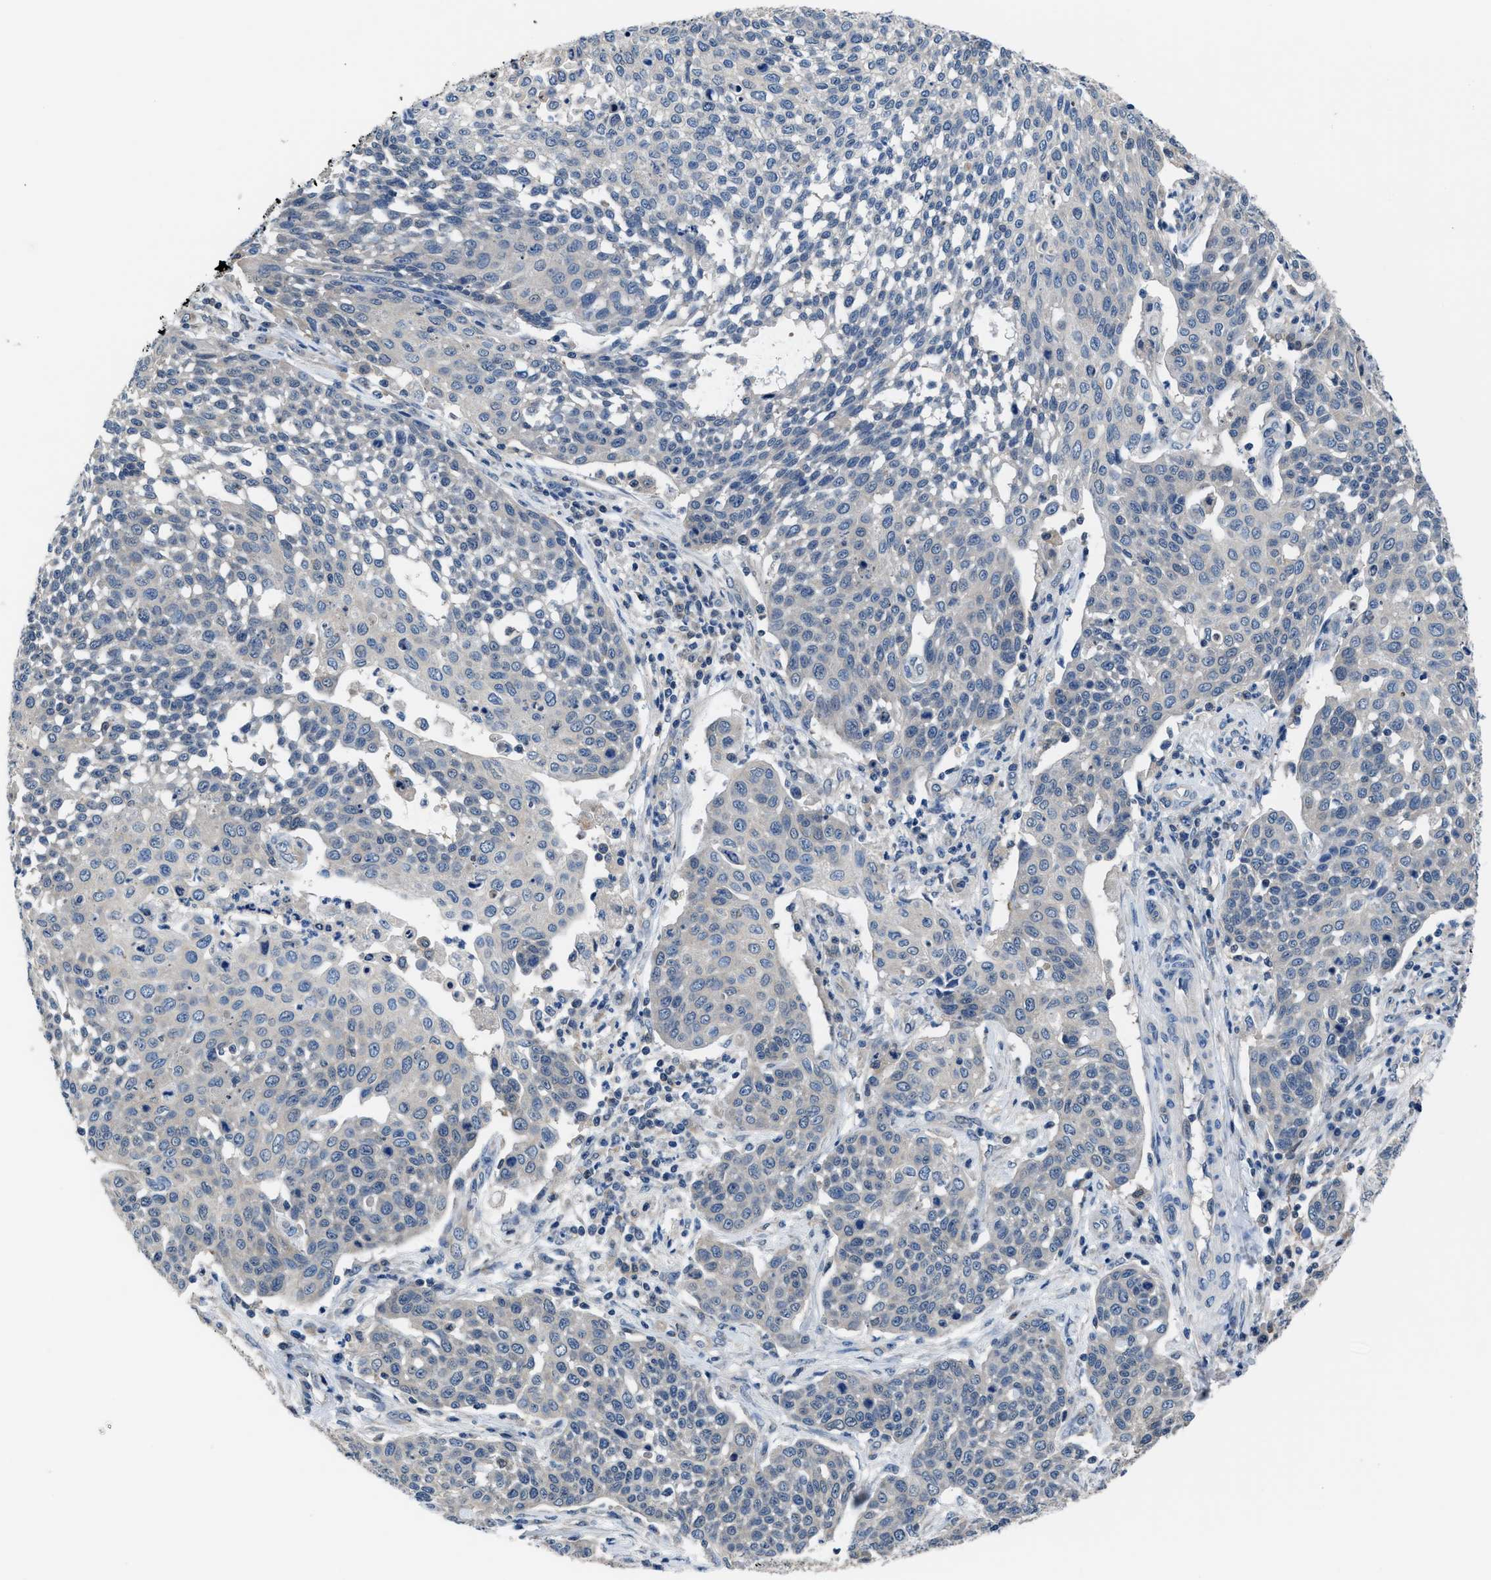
{"staining": {"intensity": "negative", "quantity": "none", "location": "none"}, "tissue": "cervical cancer", "cell_type": "Tumor cells", "image_type": "cancer", "snomed": [{"axis": "morphology", "description": "Squamous cell carcinoma, NOS"}, {"axis": "topography", "description": "Cervix"}], "caption": "This is an IHC photomicrograph of cervical cancer (squamous cell carcinoma). There is no expression in tumor cells.", "gene": "NUDT5", "patient": {"sex": "female", "age": 34}}